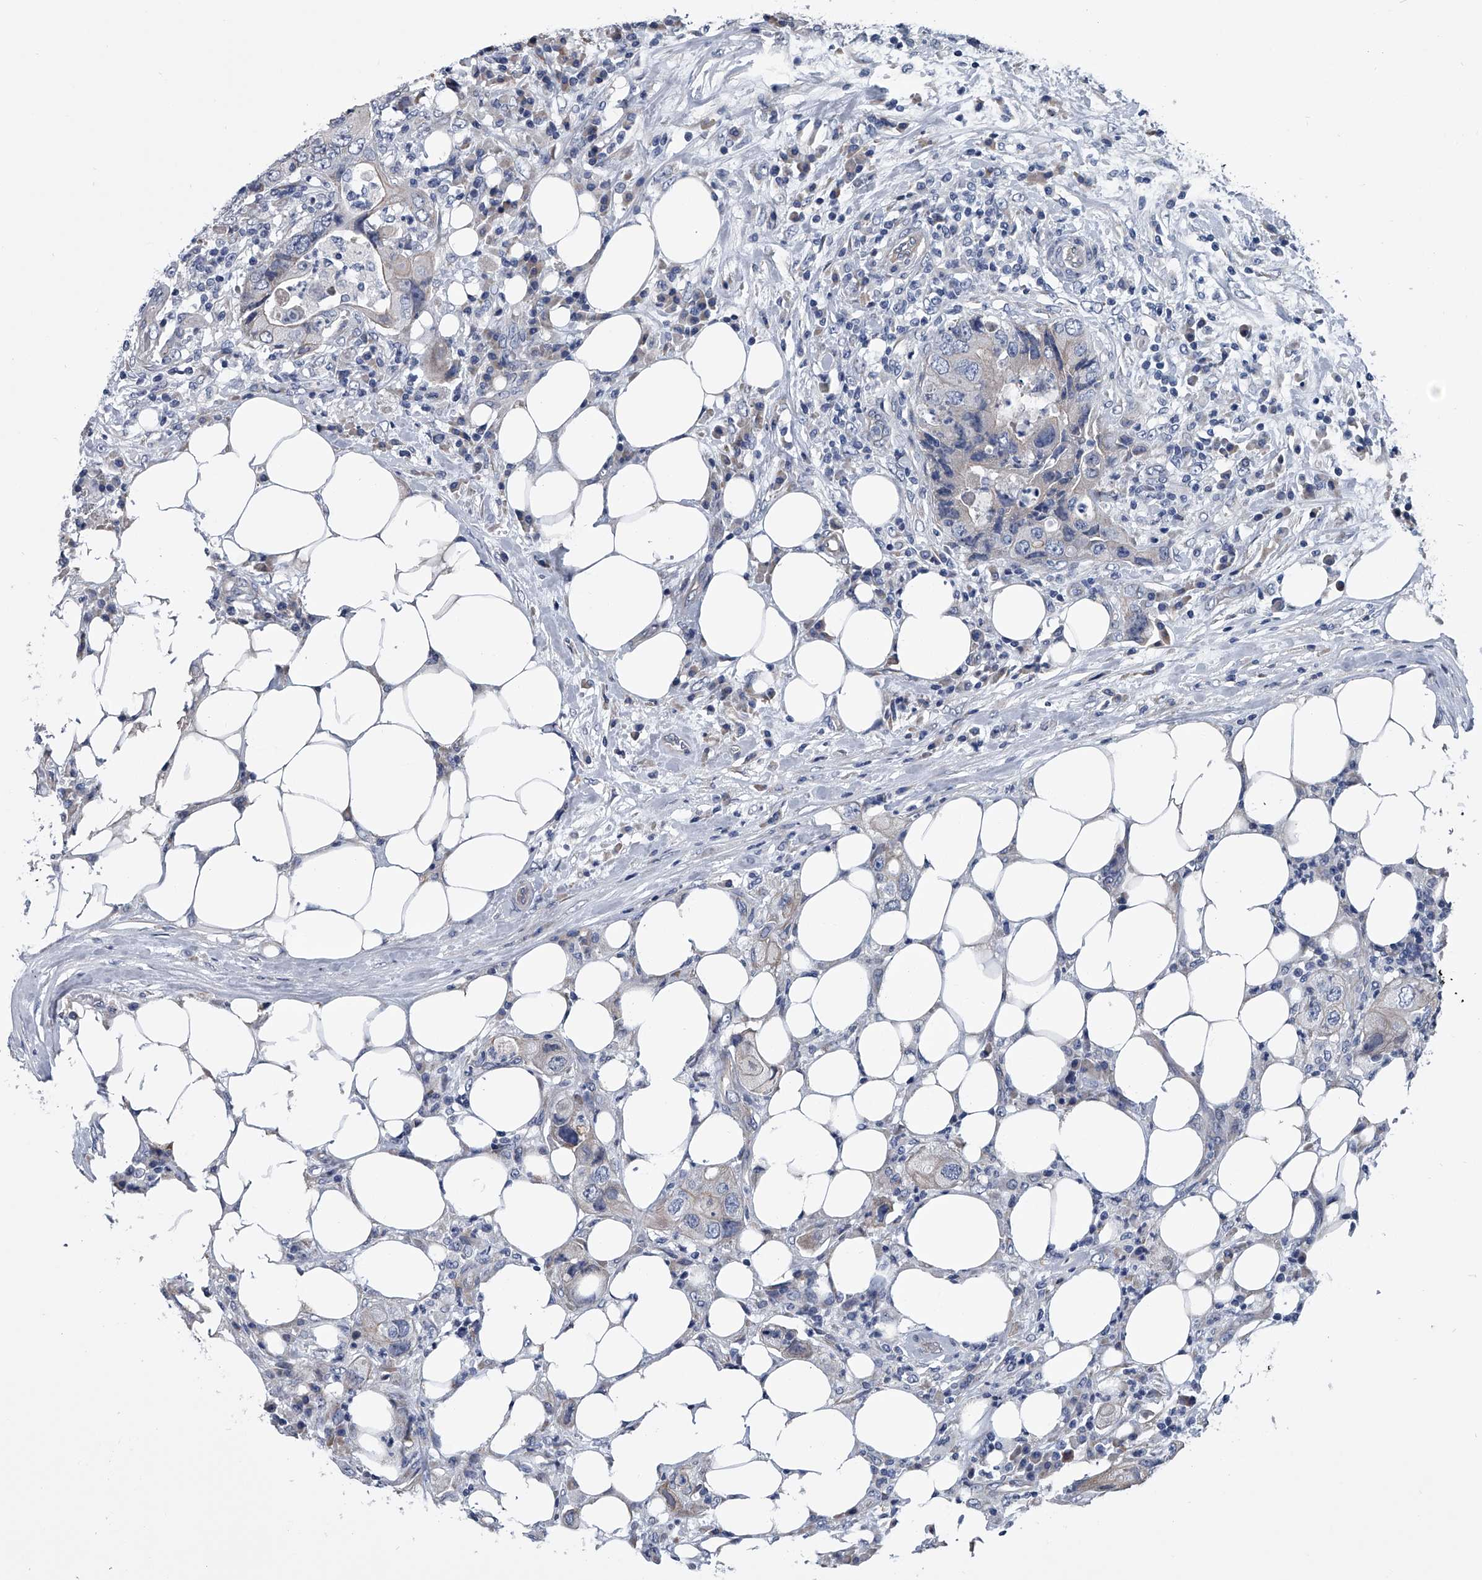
{"staining": {"intensity": "negative", "quantity": "none", "location": "none"}, "tissue": "colorectal cancer", "cell_type": "Tumor cells", "image_type": "cancer", "snomed": [{"axis": "morphology", "description": "Adenocarcinoma, NOS"}, {"axis": "topography", "description": "Colon"}], "caption": "IHC of human colorectal adenocarcinoma reveals no expression in tumor cells.", "gene": "ABCG1", "patient": {"sex": "male", "age": 71}}